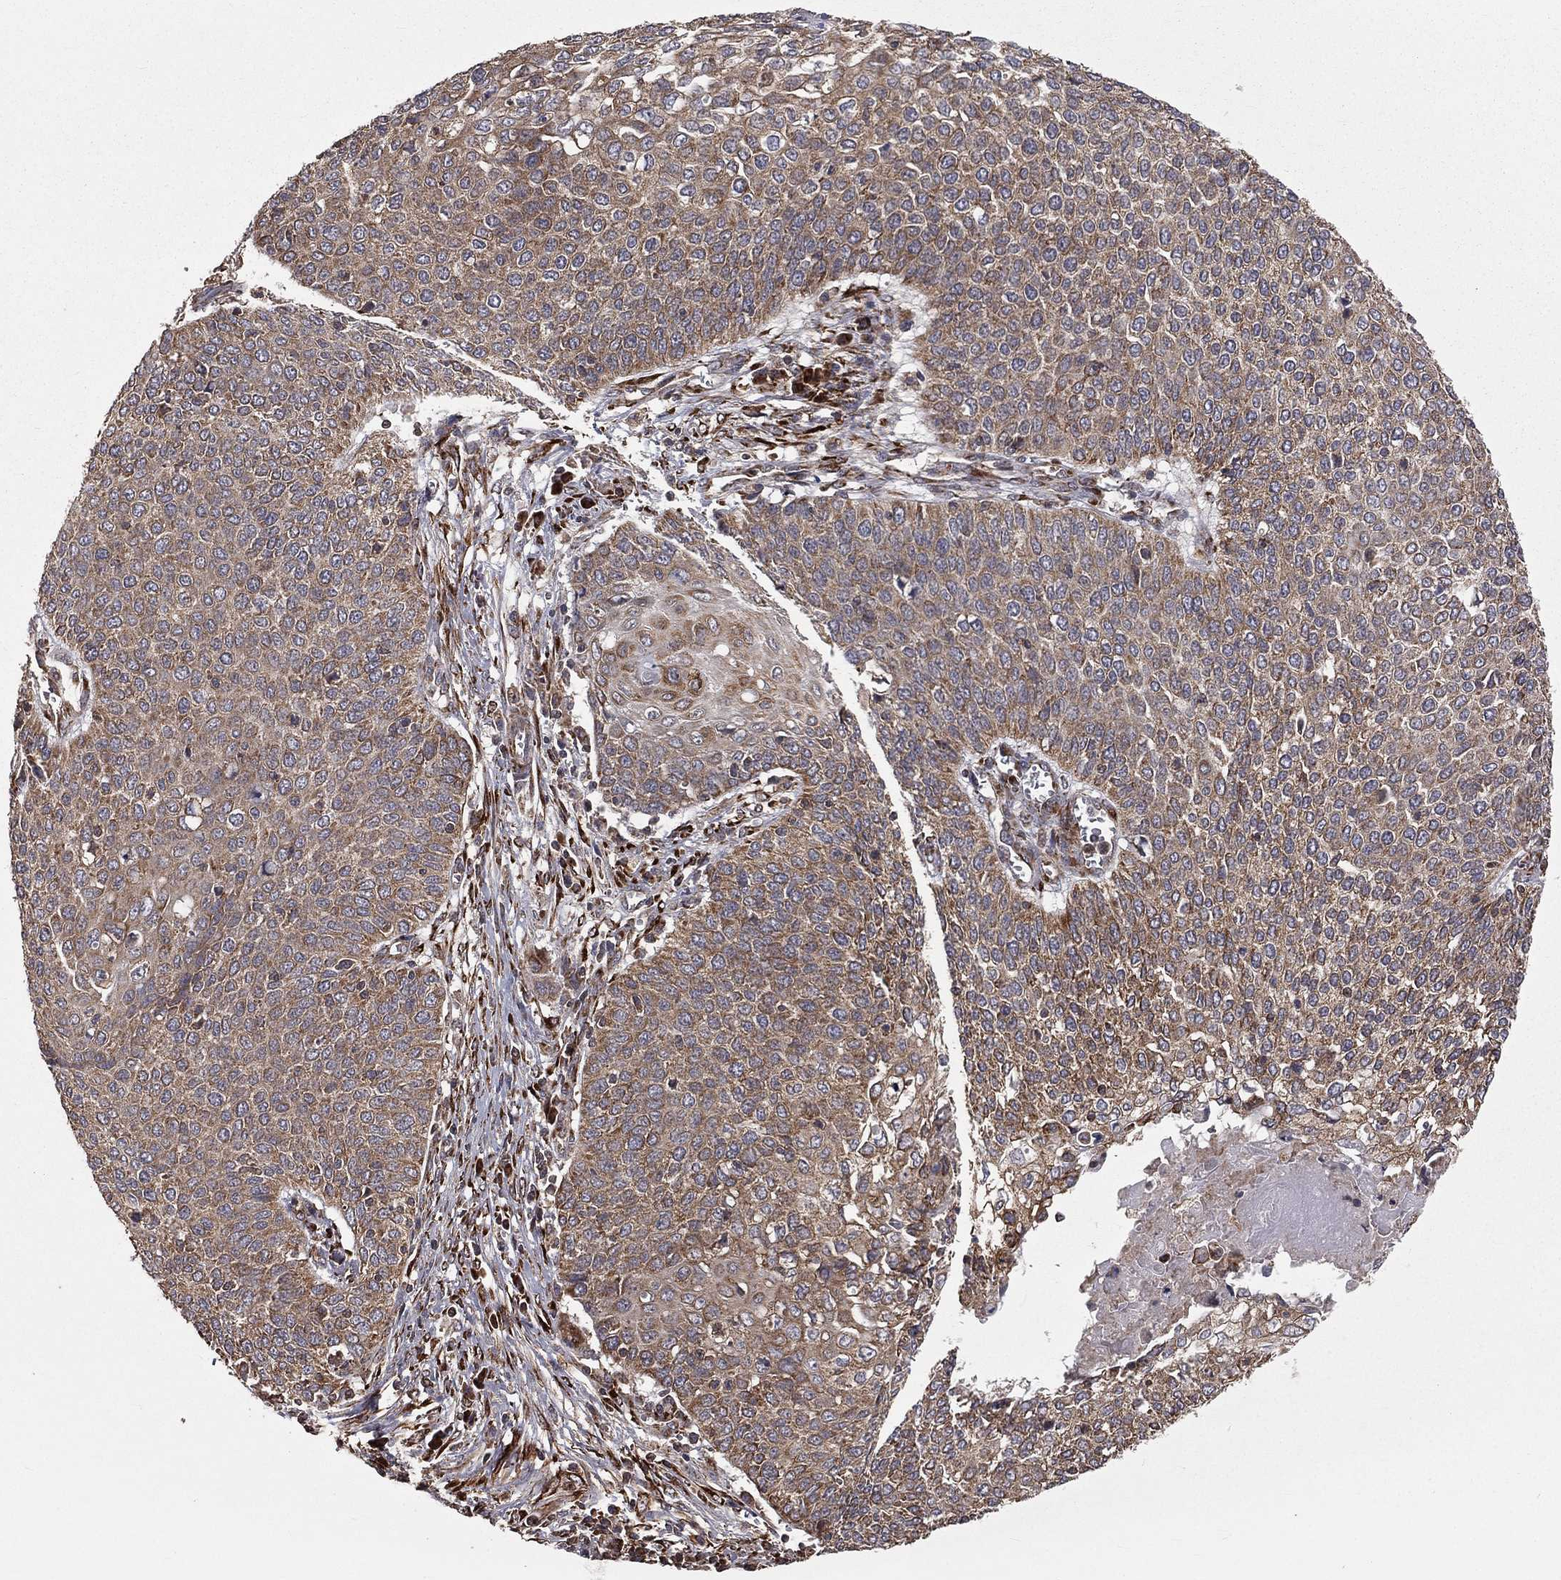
{"staining": {"intensity": "moderate", "quantity": ">75%", "location": "cytoplasmic/membranous"}, "tissue": "cervical cancer", "cell_type": "Tumor cells", "image_type": "cancer", "snomed": [{"axis": "morphology", "description": "Squamous cell carcinoma, NOS"}, {"axis": "topography", "description": "Cervix"}], "caption": "Cervical cancer stained with a protein marker displays moderate staining in tumor cells.", "gene": "OLFML1", "patient": {"sex": "female", "age": 39}}